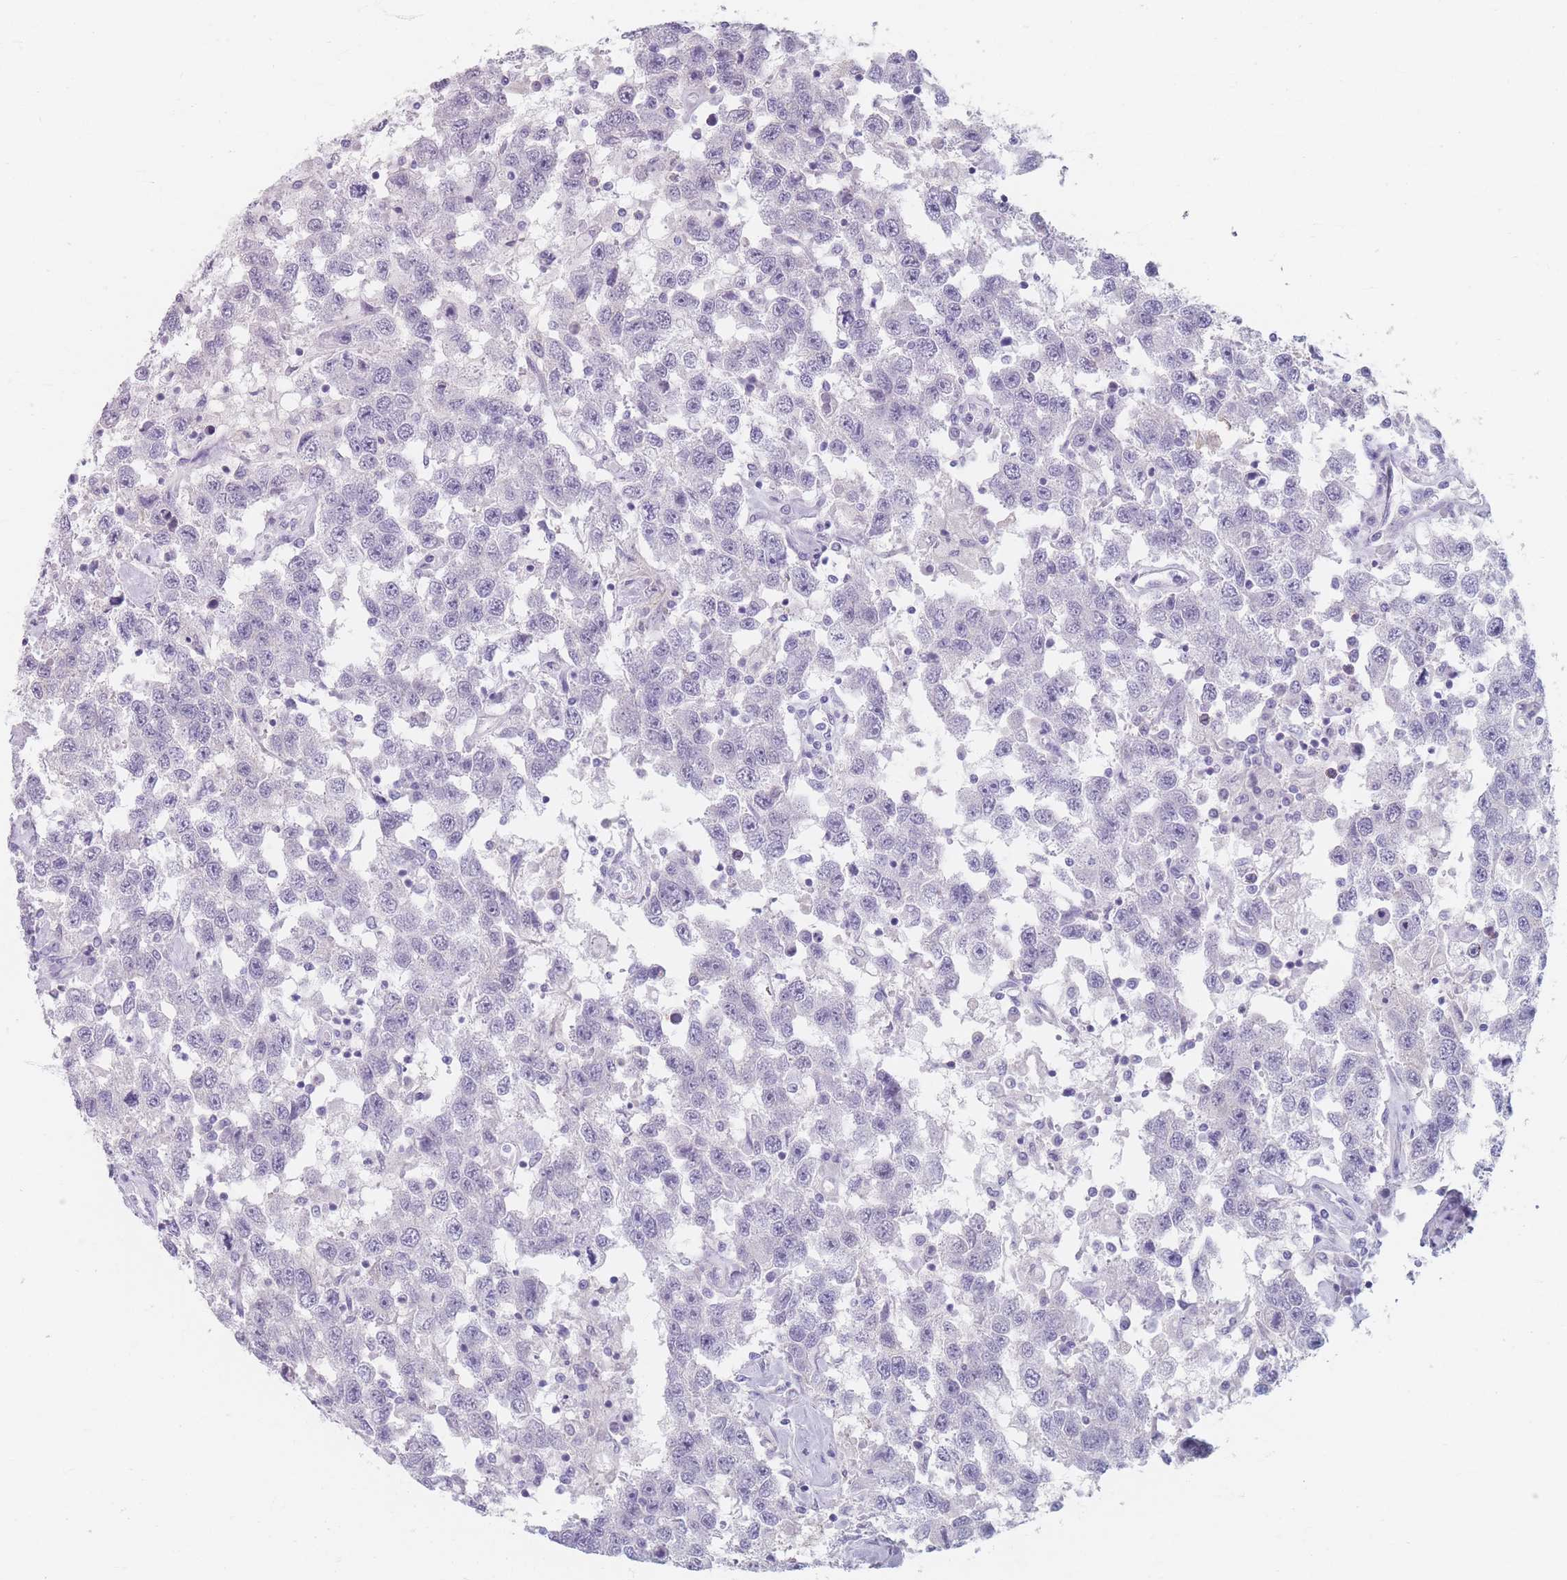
{"staining": {"intensity": "negative", "quantity": "none", "location": "none"}, "tissue": "testis cancer", "cell_type": "Tumor cells", "image_type": "cancer", "snomed": [{"axis": "morphology", "description": "Seminoma, NOS"}, {"axis": "topography", "description": "Testis"}], "caption": "There is no significant positivity in tumor cells of testis cancer (seminoma).", "gene": "PIGM", "patient": {"sex": "male", "age": 41}}